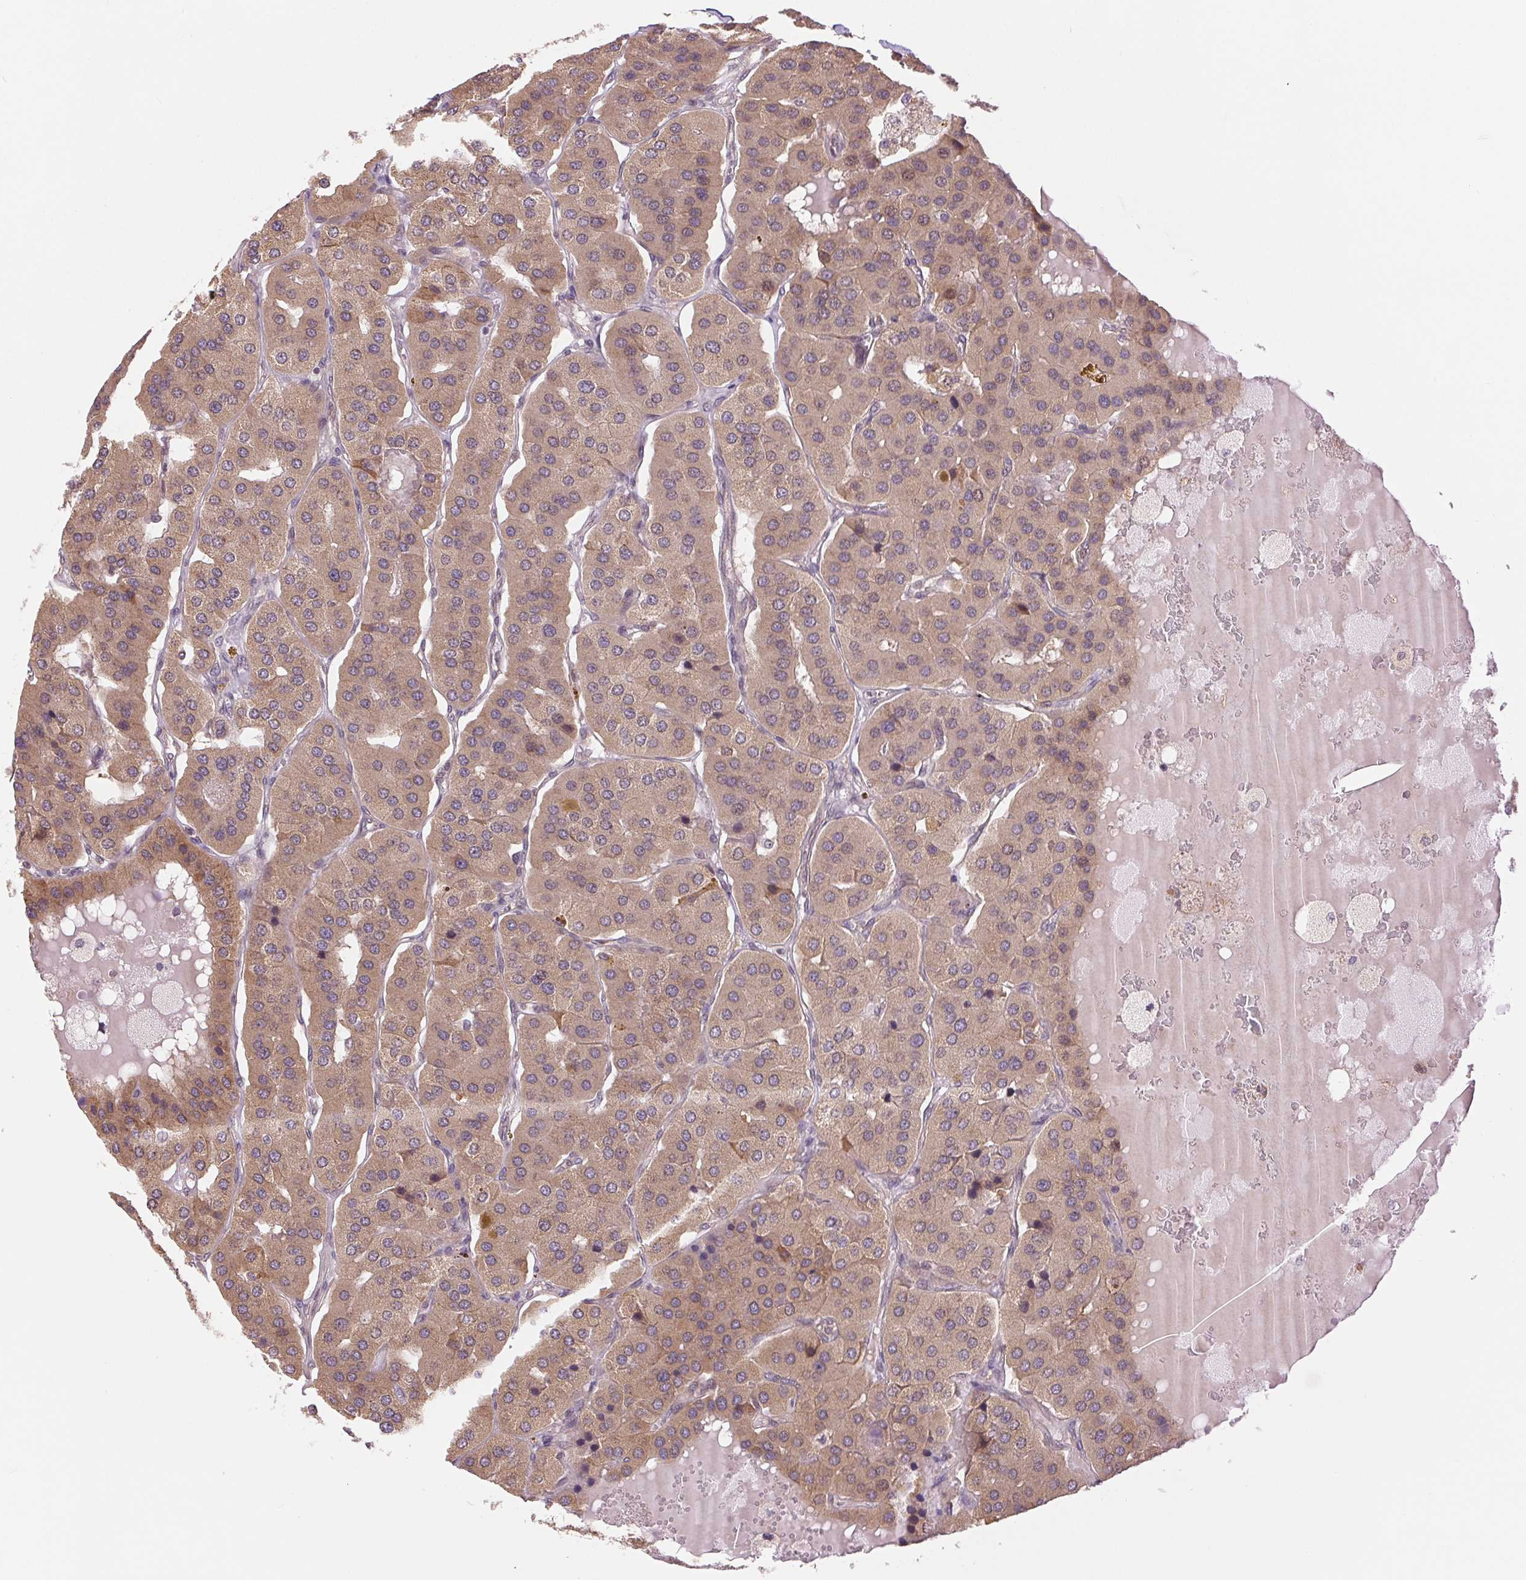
{"staining": {"intensity": "weak", "quantity": ">75%", "location": "cytoplasmic/membranous"}, "tissue": "parathyroid gland", "cell_type": "Glandular cells", "image_type": "normal", "snomed": [{"axis": "morphology", "description": "Normal tissue, NOS"}, {"axis": "morphology", "description": "Adenoma, NOS"}, {"axis": "topography", "description": "Parathyroid gland"}], "caption": "High-power microscopy captured an immunohistochemistry image of benign parathyroid gland, revealing weak cytoplasmic/membranous positivity in approximately >75% of glandular cells. The staining was performed using DAB, with brown indicating positive protein expression. Nuclei are stained blue with hematoxylin.", "gene": "BTF3L4", "patient": {"sex": "female", "age": 86}}